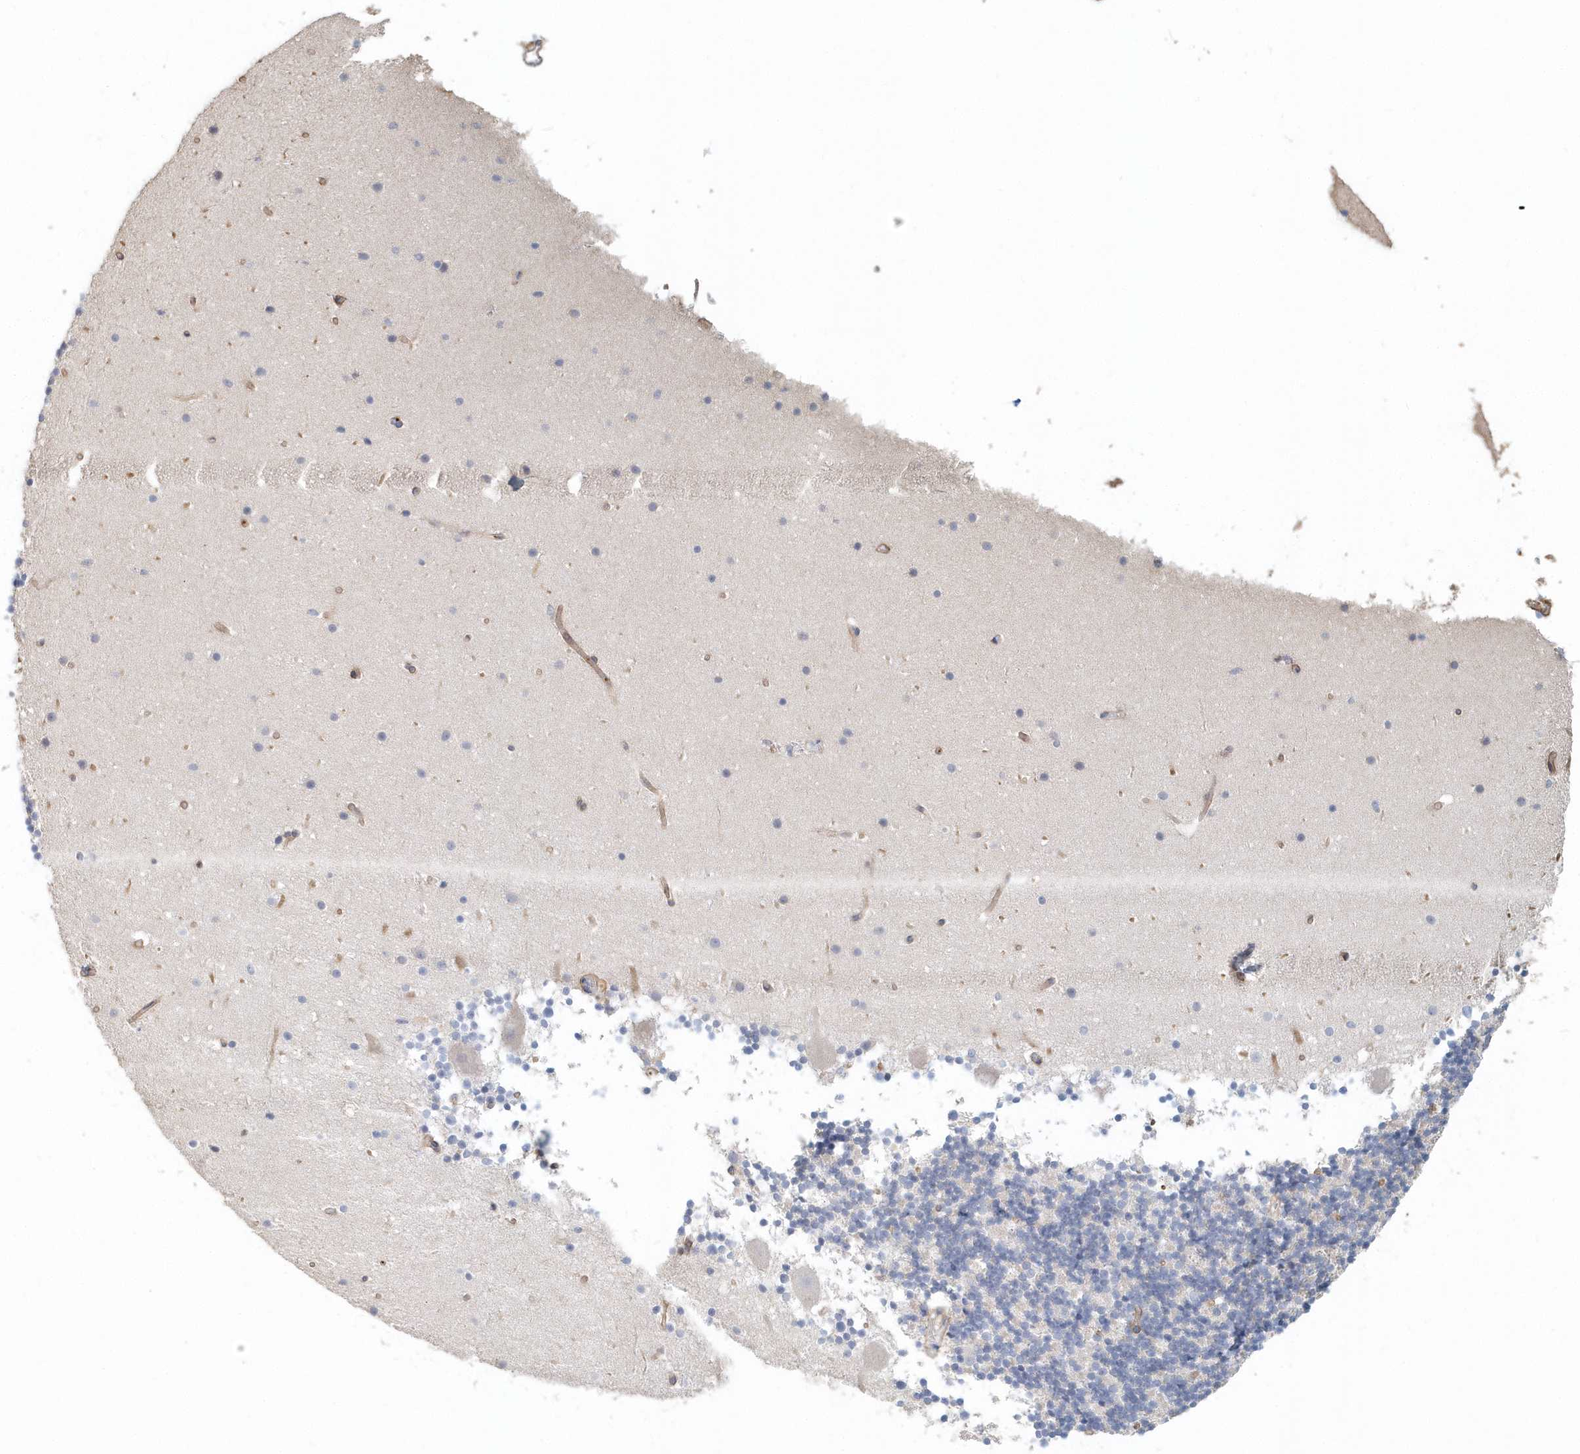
{"staining": {"intensity": "negative", "quantity": "none", "location": "none"}, "tissue": "cerebellum", "cell_type": "Cells in granular layer", "image_type": "normal", "snomed": [{"axis": "morphology", "description": "Normal tissue, NOS"}, {"axis": "topography", "description": "Cerebellum"}], "caption": "A photomicrograph of human cerebellum is negative for staining in cells in granular layer. The staining is performed using DAB (3,3'-diaminobenzidine) brown chromogen with nuclei counter-stained in using hematoxylin.", "gene": "MMRN1", "patient": {"sex": "male", "age": 57}}